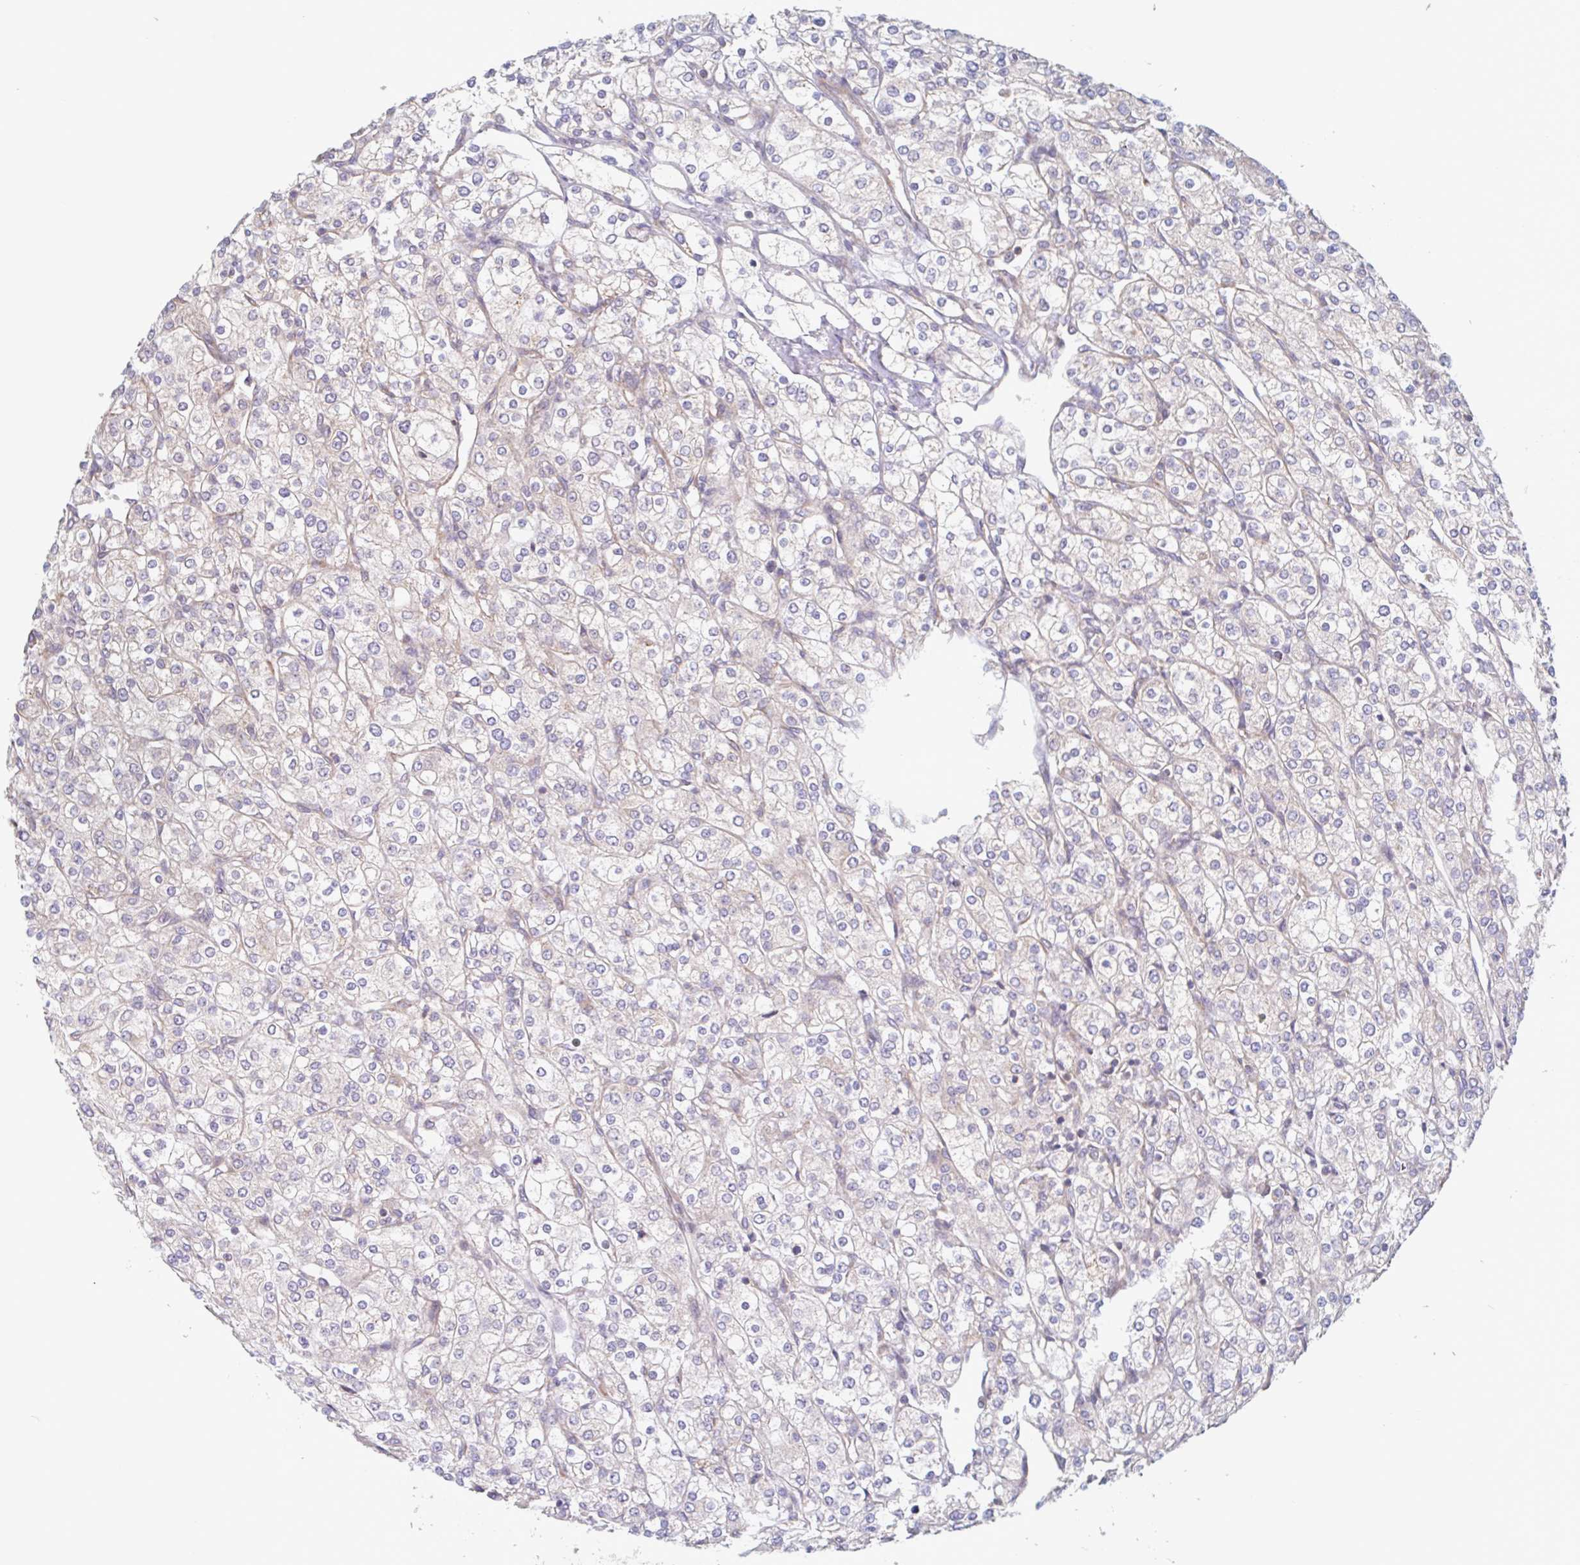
{"staining": {"intensity": "negative", "quantity": "none", "location": "none"}, "tissue": "renal cancer", "cell_type": "Tumor cells", "image_type": "cancer", "snomed": [{"axis": "morphology", "description": "Adenocarcinoma, NOS"}, {"axis": "topography", "description": "Kidney"}], "caption": "The micrograph exhibits no significant staining in tumor cells of adenocarcinoma (renal).", "gene": "SURF1", "patient": {"sex": "male", "age": 80}}